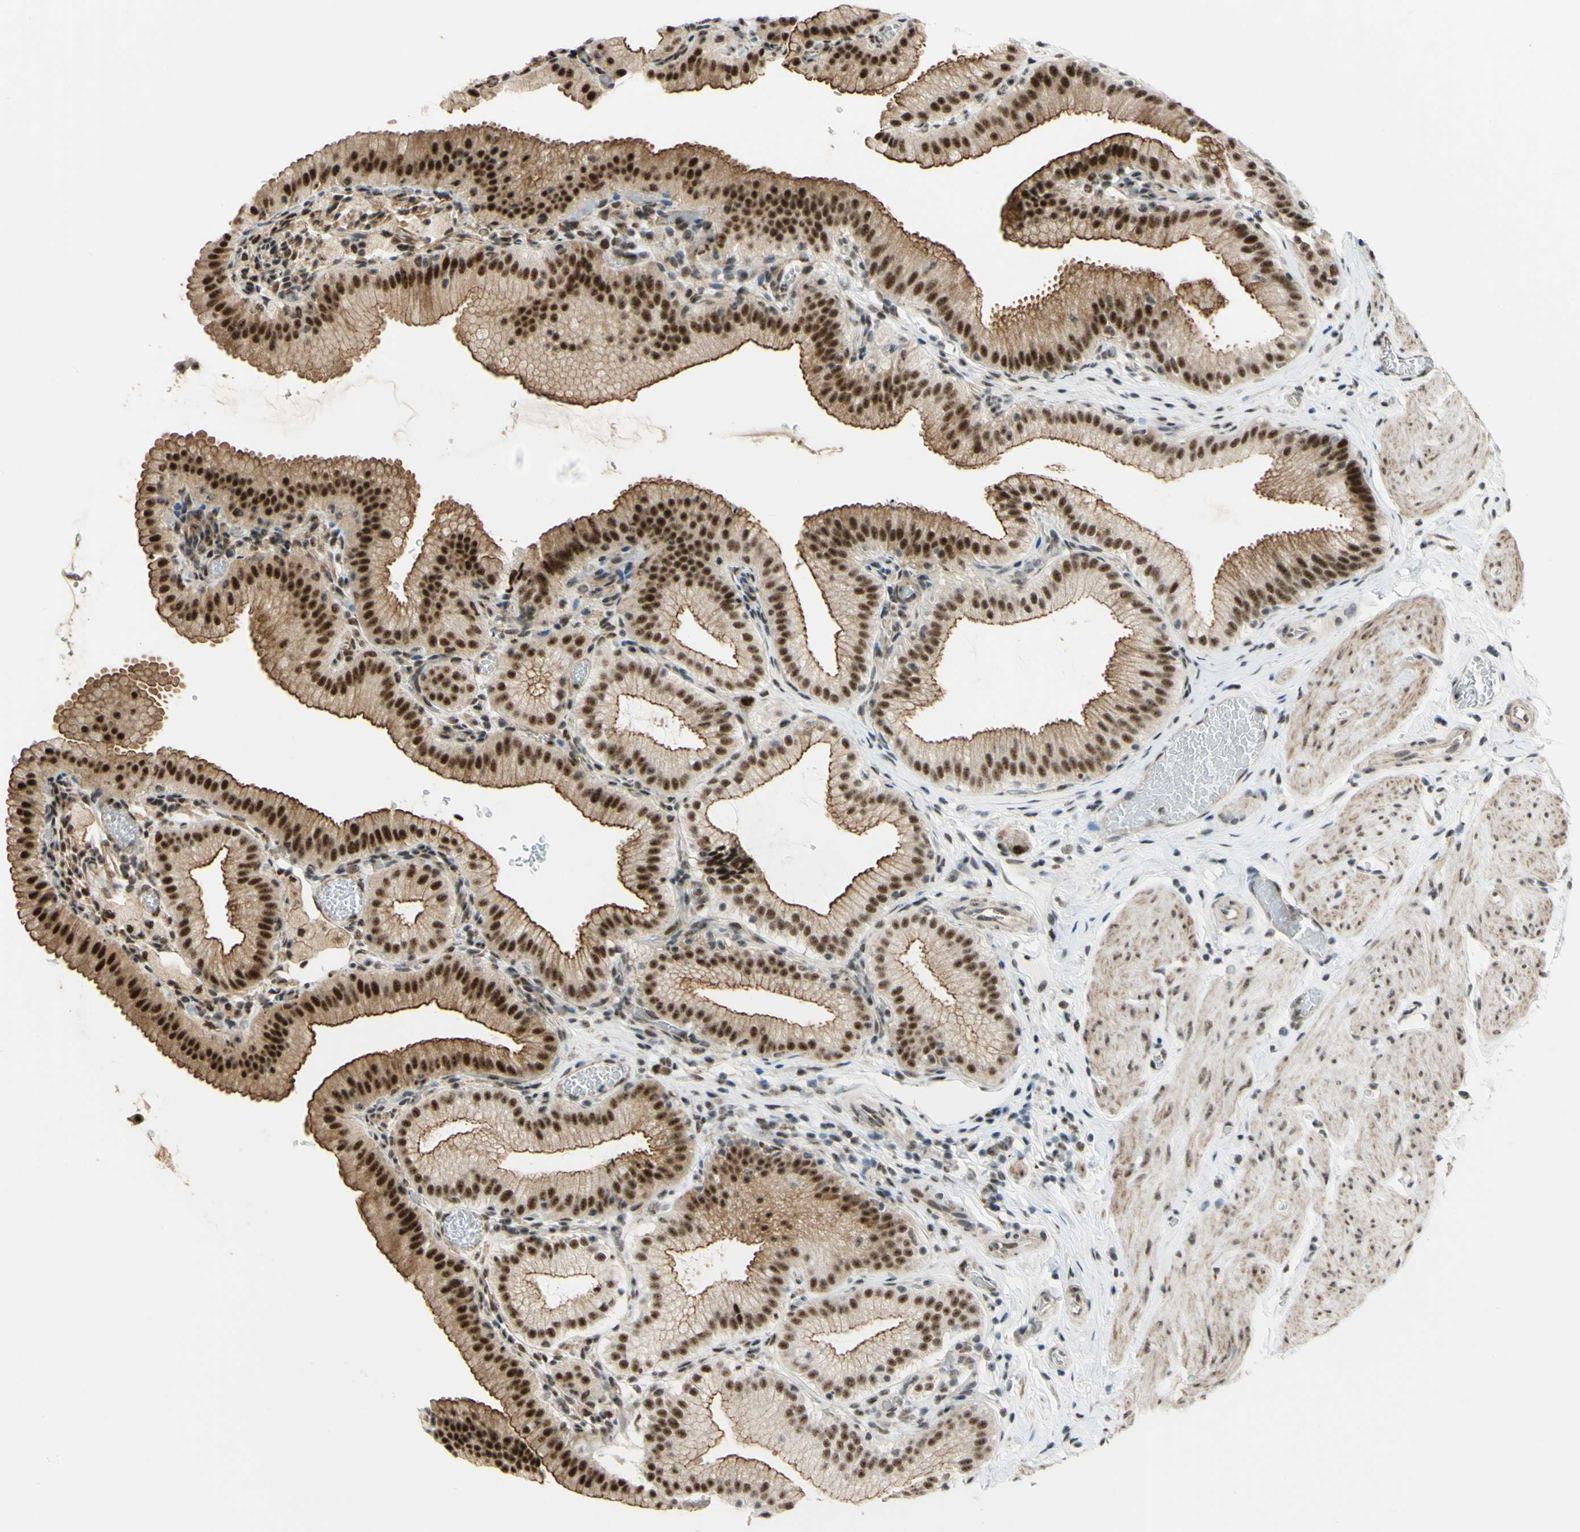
{"staining": {"intensity": "strong", "quantity": ">75%", "location": "cytoplasmic/membranous,nuclear"}, "tissue": "gallbladder", "cell_type": "Glandular cells", "image_type": "normal", "snomed": [{"axis": "morphology", "description": "Normal tissue, NOS"}, {"axis": "topography", "description": "Gallbladder"}], "caption": "Immunohistochemistry of unremarkable gallbladder exhibits high levels of strong cytoplasmic/membranous,nuclear expression in approximately >75% of glandular cells.", "gene": "SAP18", "patient": {"sex": "male", "age": 54}}